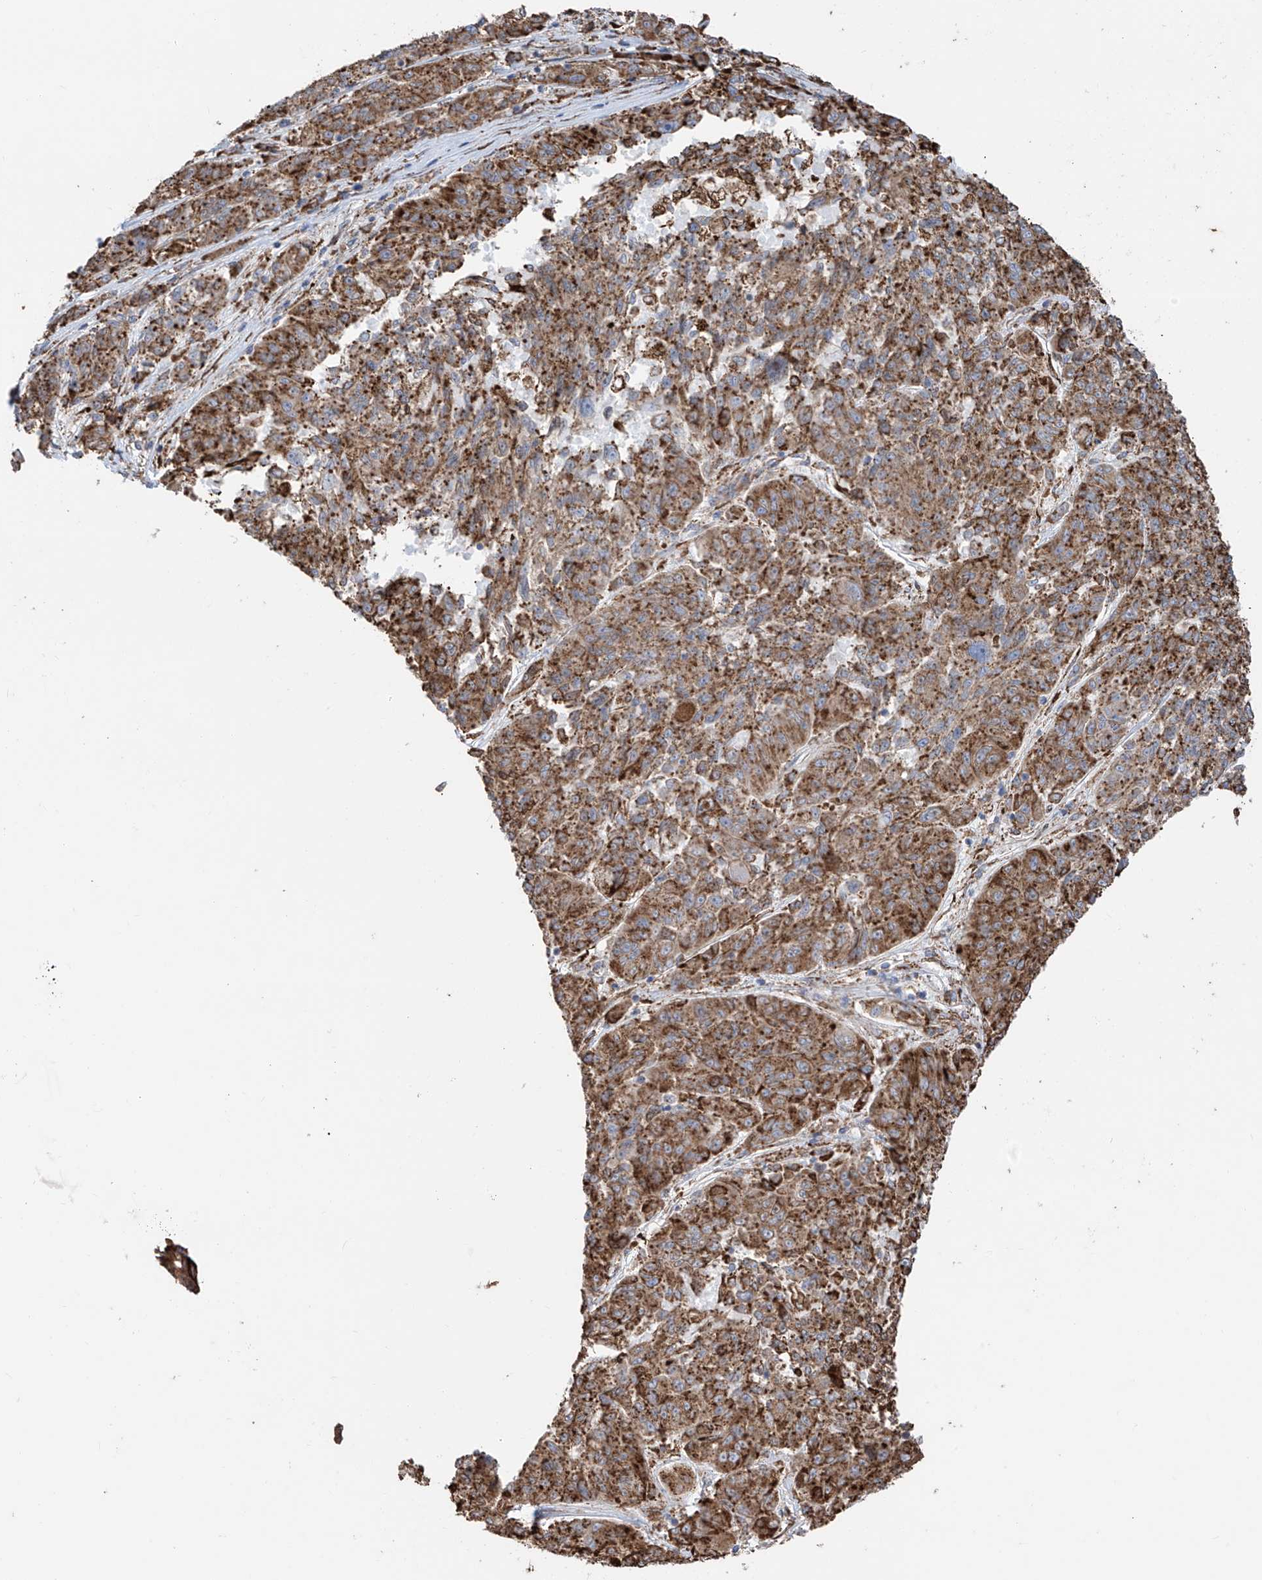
{"staining": {"intensity": "moderate", "quantity": ">75%", "location": "cytoplasmic/membranous"}, "tissue": "melanoma", "cell_type": "Tumor cells", "image_type": "cancer", "snomed": [{"axis": "morphology", "description": "Malignant melanoma, NOS"}, {"axis": "topography", "description": "Skin"}], "caption": "Melanoma was stained to show a protein in brown. There is medium levels of moderate cytoplasmic/membranous staining in about >75% of tumor cells. The protein of interest is shown in brown color, while the nuclei are stained blue.", "gene": "ZNF354C", "patient": {"sex": "male", "age": 53}}